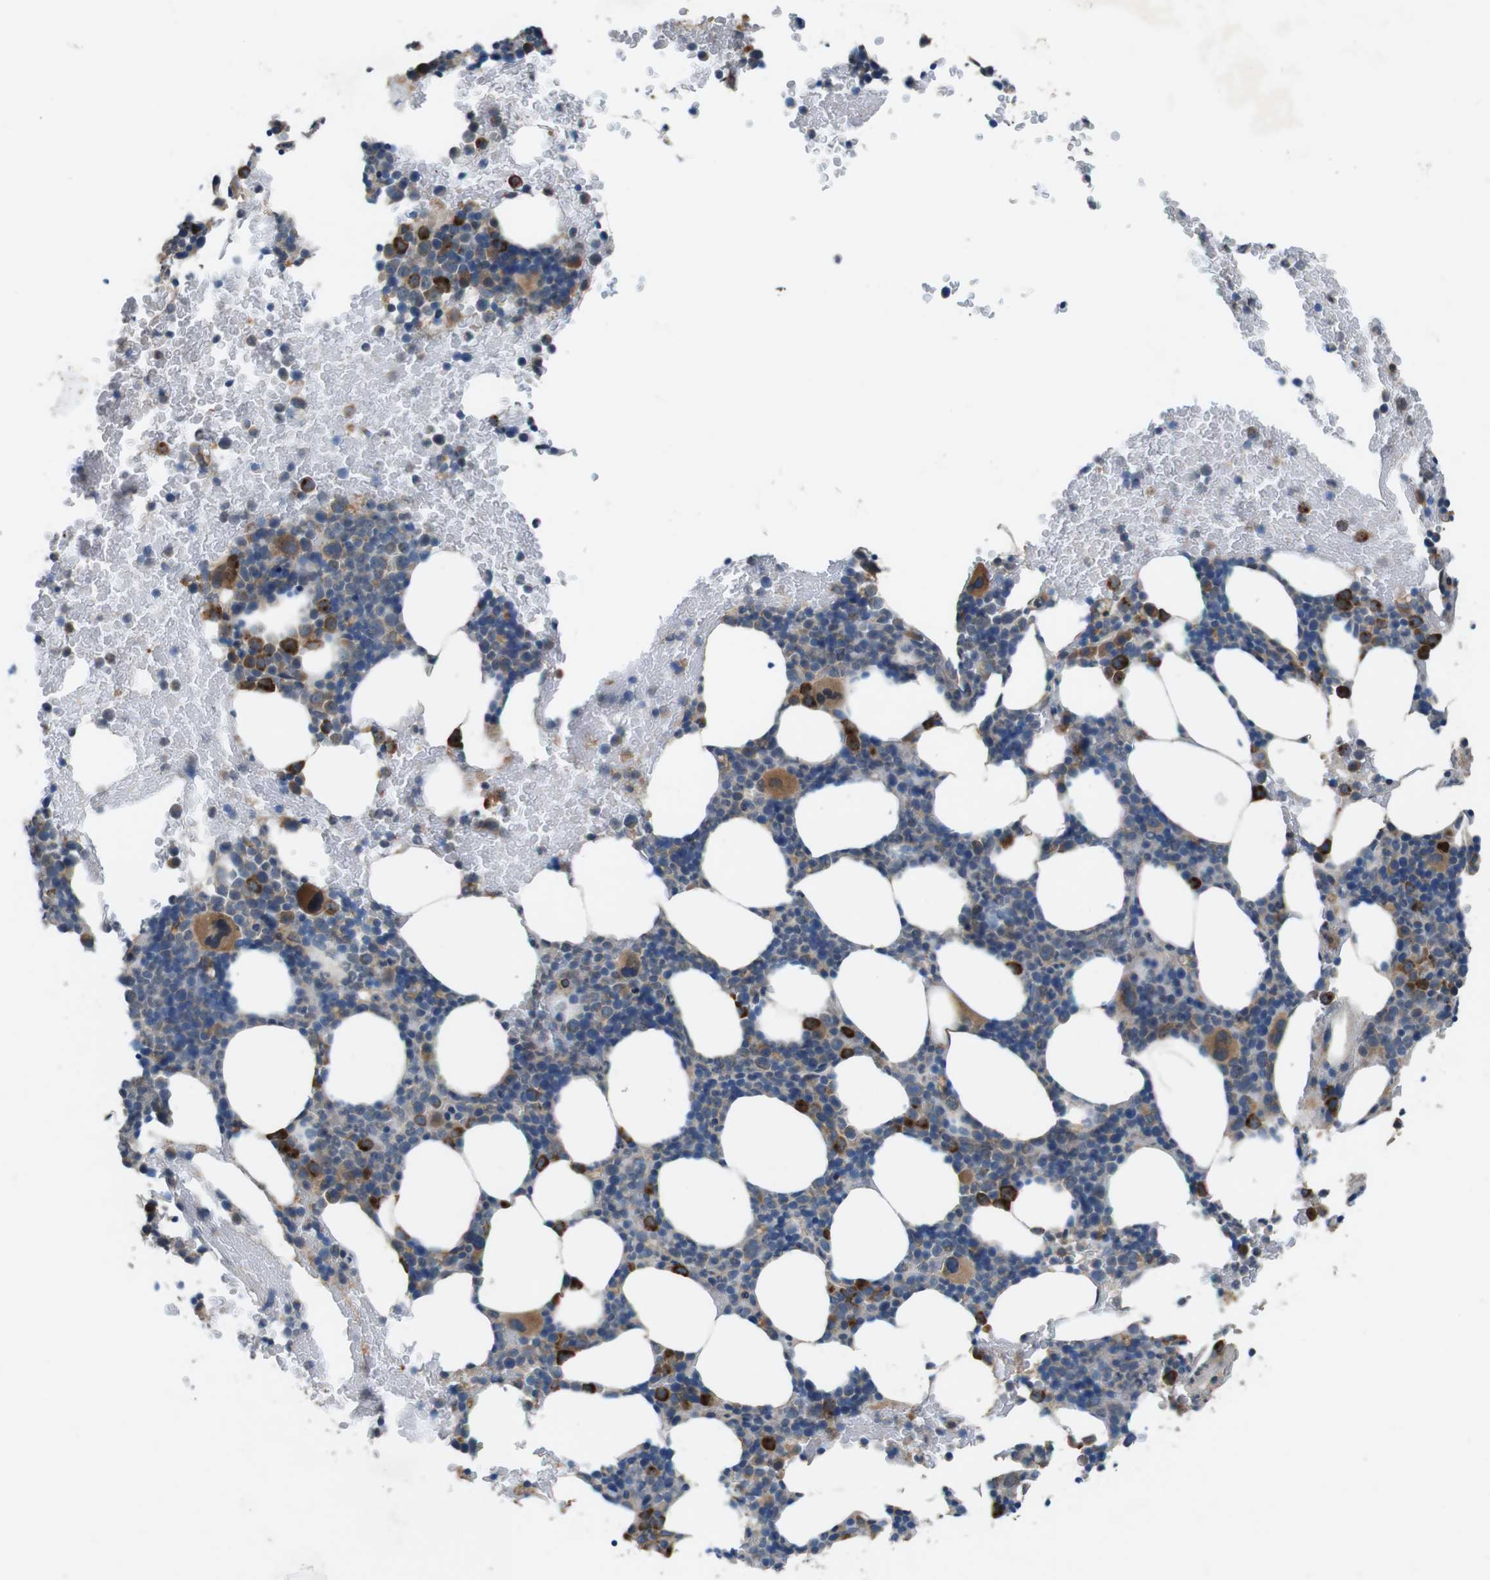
{"staining": {"intensity": "strong", "quantity": "25%-75%", "location": "cytoplasmic/membranous"}, "tissue": "bone marrow", "cell_type": "Hematopoietic cells", "image_type": "normal", "snomed": [{"axis": "morphology", "description": "Normal tissue, NOS"}, {"axis": "morphology", "description": "Inflammation, NOS"}, {"axis": "topography", "description": "Bone marrow"}], "caption": "Benign bone marrow reveals strong cytoplasmic/membranous positivity in about 25%-75% of hematopoietic cells, visualized by immunohistochemistry.", "gene": "MOGAT3", "patient": {"sex": "female", "age": 70}}